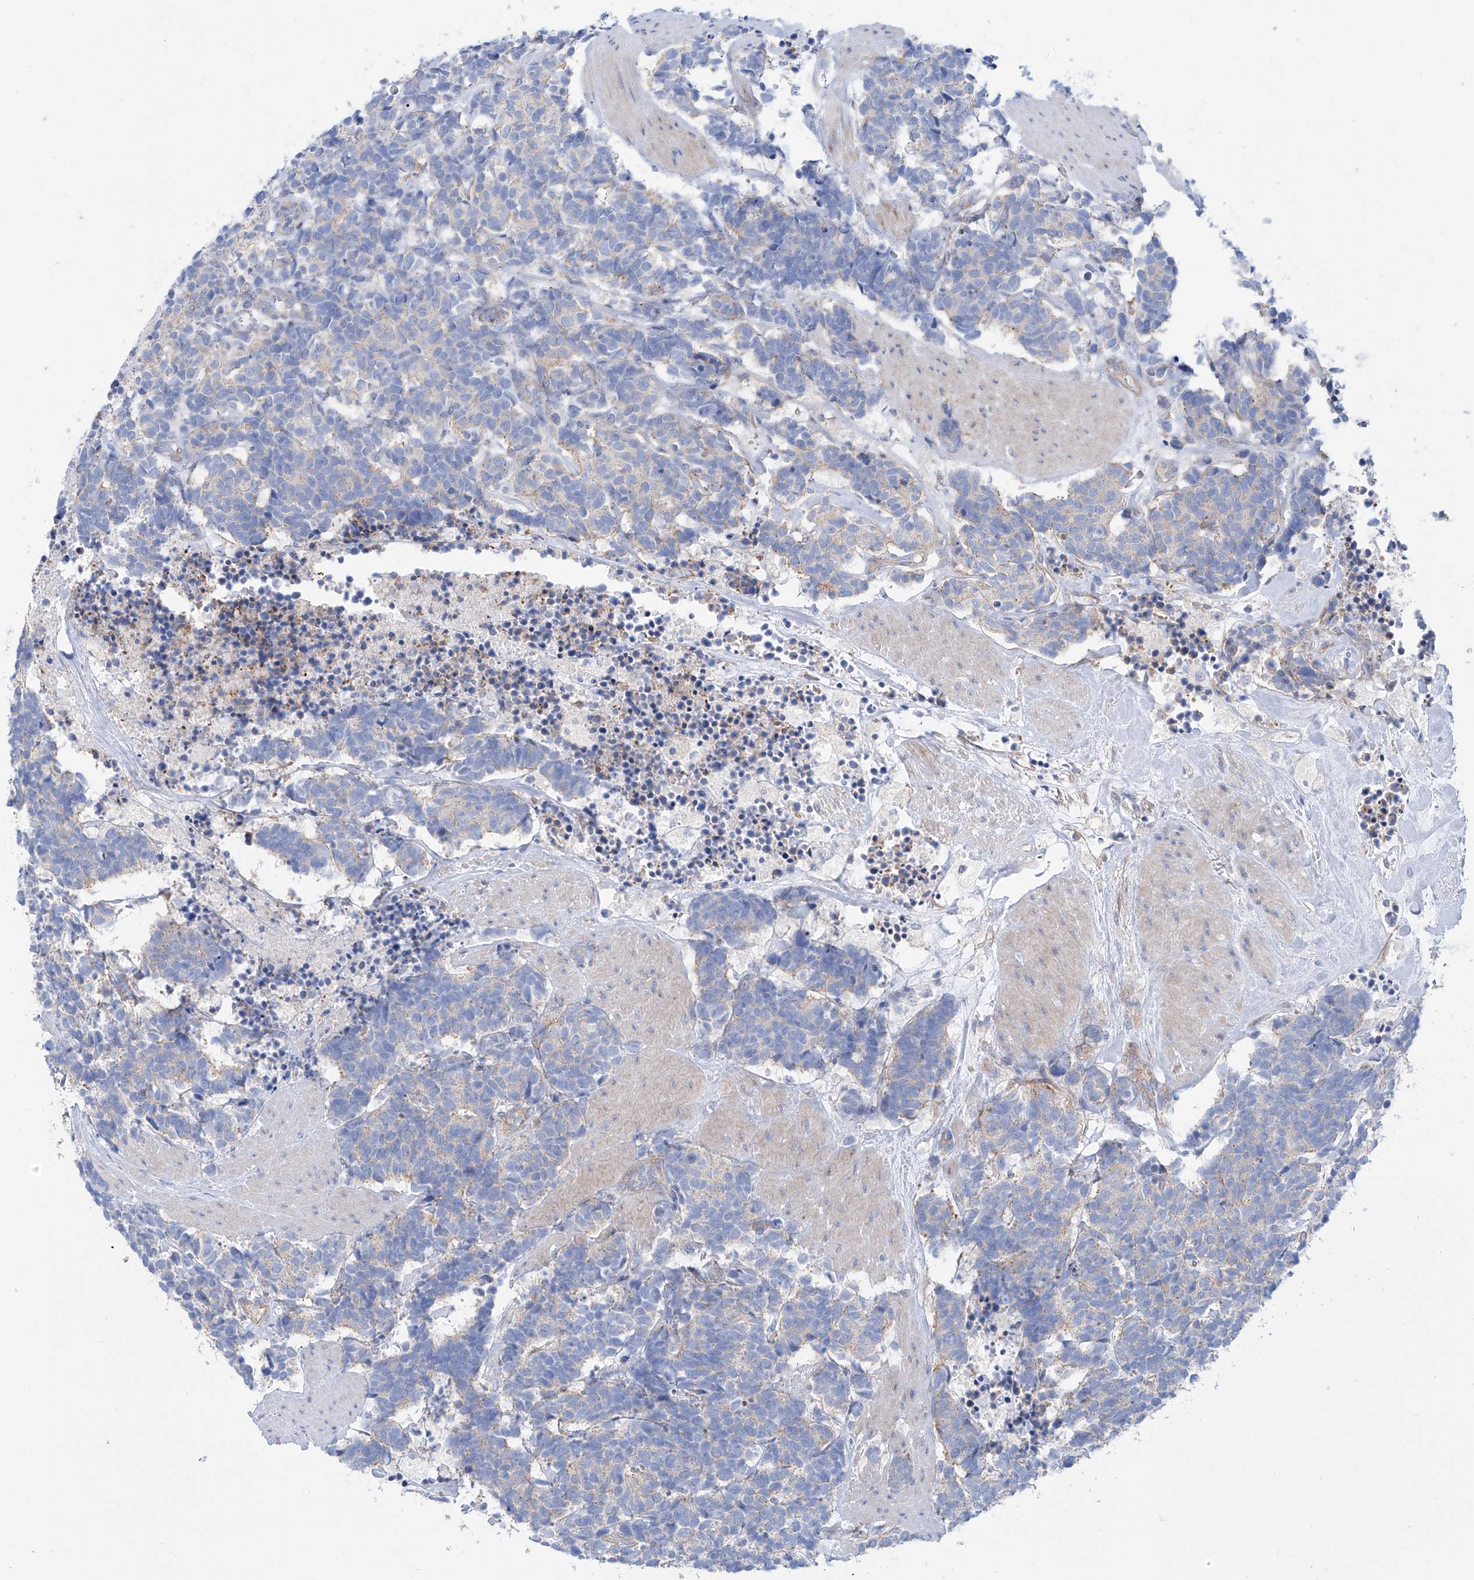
{"staining": {"intensity": "weak", "quantity": "<25%", "location": "cytoplasmic/membranous"}, "tissue": "carcinoid", "cell_type": "Tumor cells", "image_type": "cancer", "snomed": [{"axis": "morphology", "description": "Carcinoma, NOS"}, {"axis": "morphology", "description": "Carcinoid, malignant, NOS"}, {"axis": "topography", "description": "Urinary bladder"}], "caption": "The immunohistochemistry (IHC) image has no significant expression in tumor cells of malignant carcinoid tissue.", "gene": "TMEM209", "patient": {"sex": "male", "age": 57}}